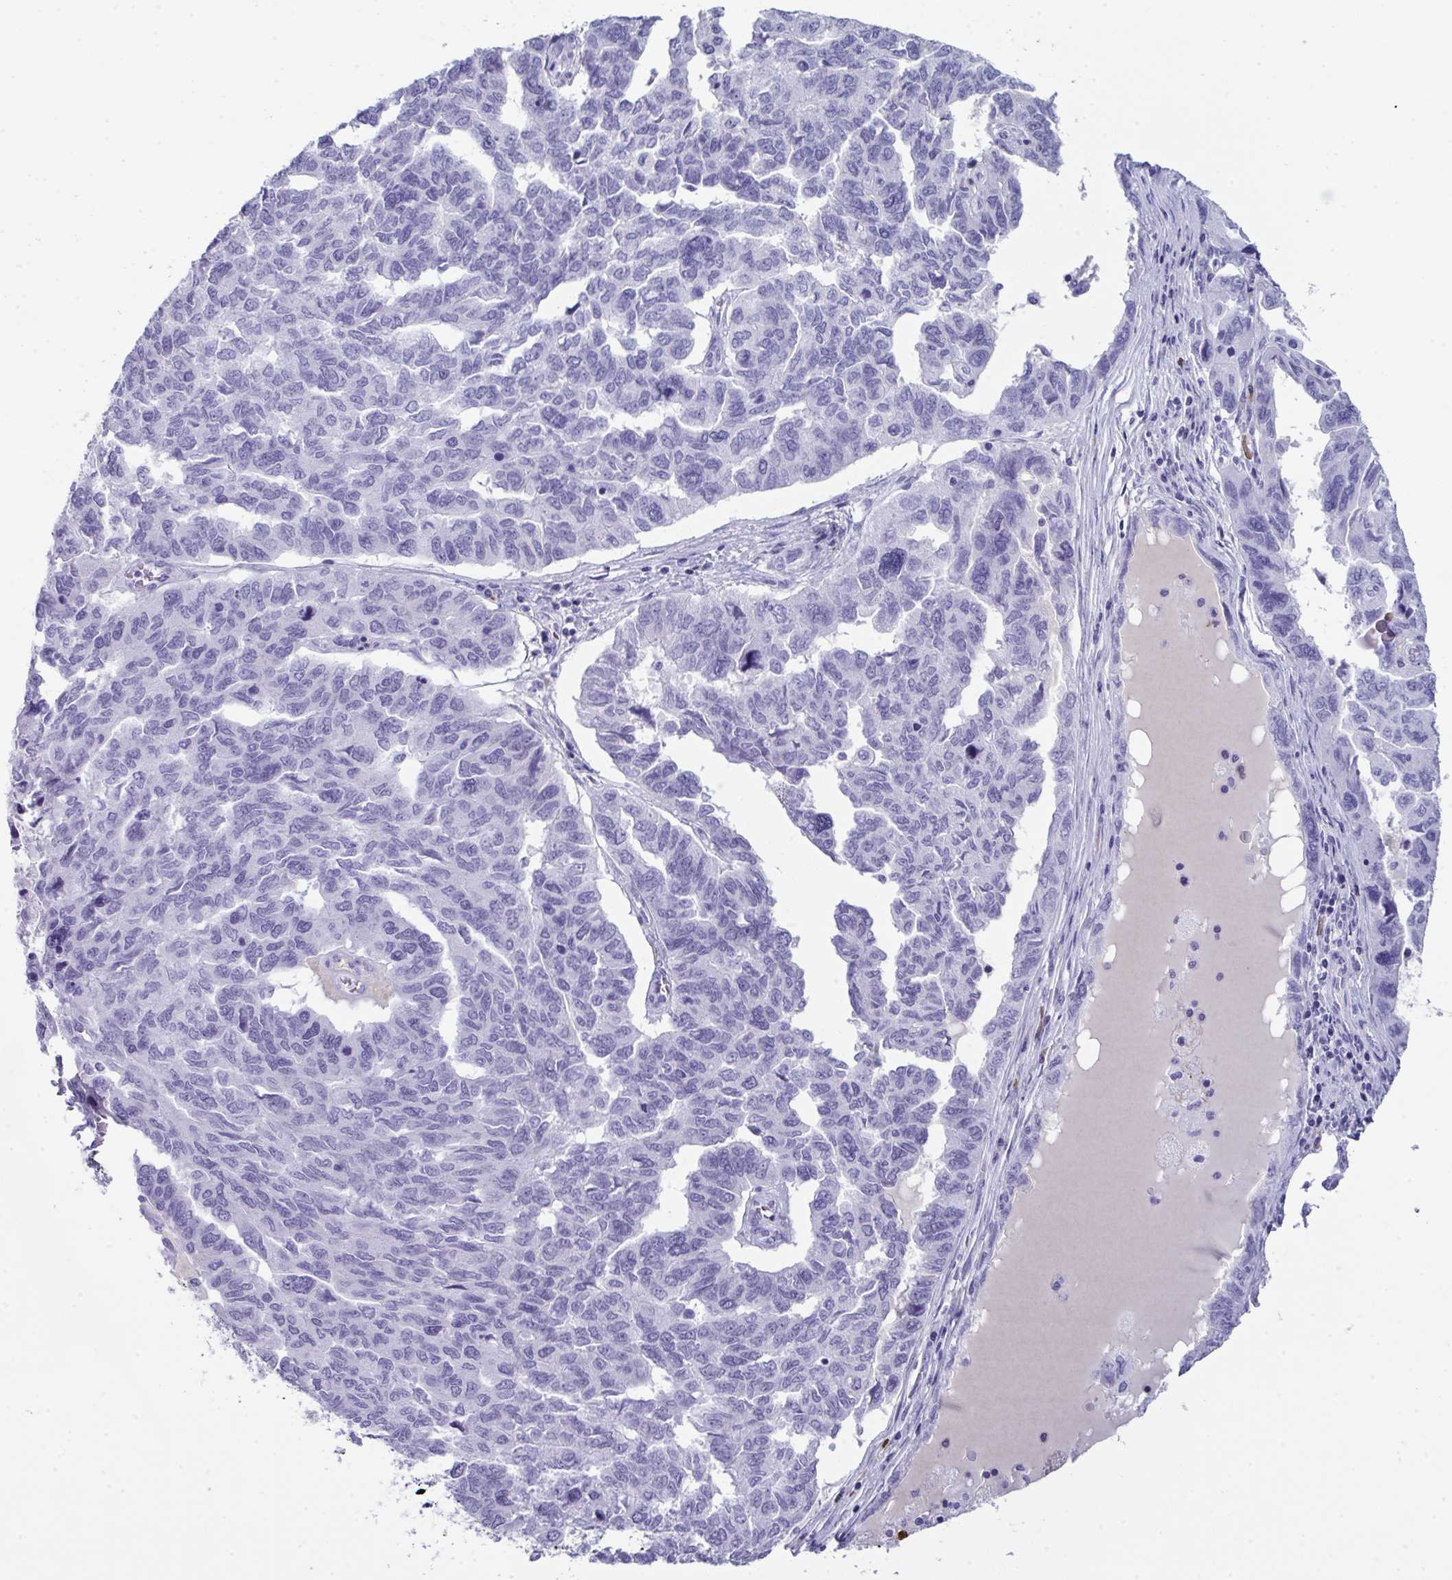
{"staining": {"intensity": "negative", "quantity": "none", "location": "none"}, "tissue": "ovarian cancer", "cell_type": "Tumor cells", "image_type": "cancer", "snomed": [{"axis": "morphology", "description": "Cystadenocarcinoma, serous, NOS"}, {"axis": "topography", "description": "Ovary"}], "caption": "Immunohistochemical staining of ovarian cancer displays no significant positivity in tumor cells.", "gene": "JCHAIN", "patient": {"sex": "female", "age": 64}}